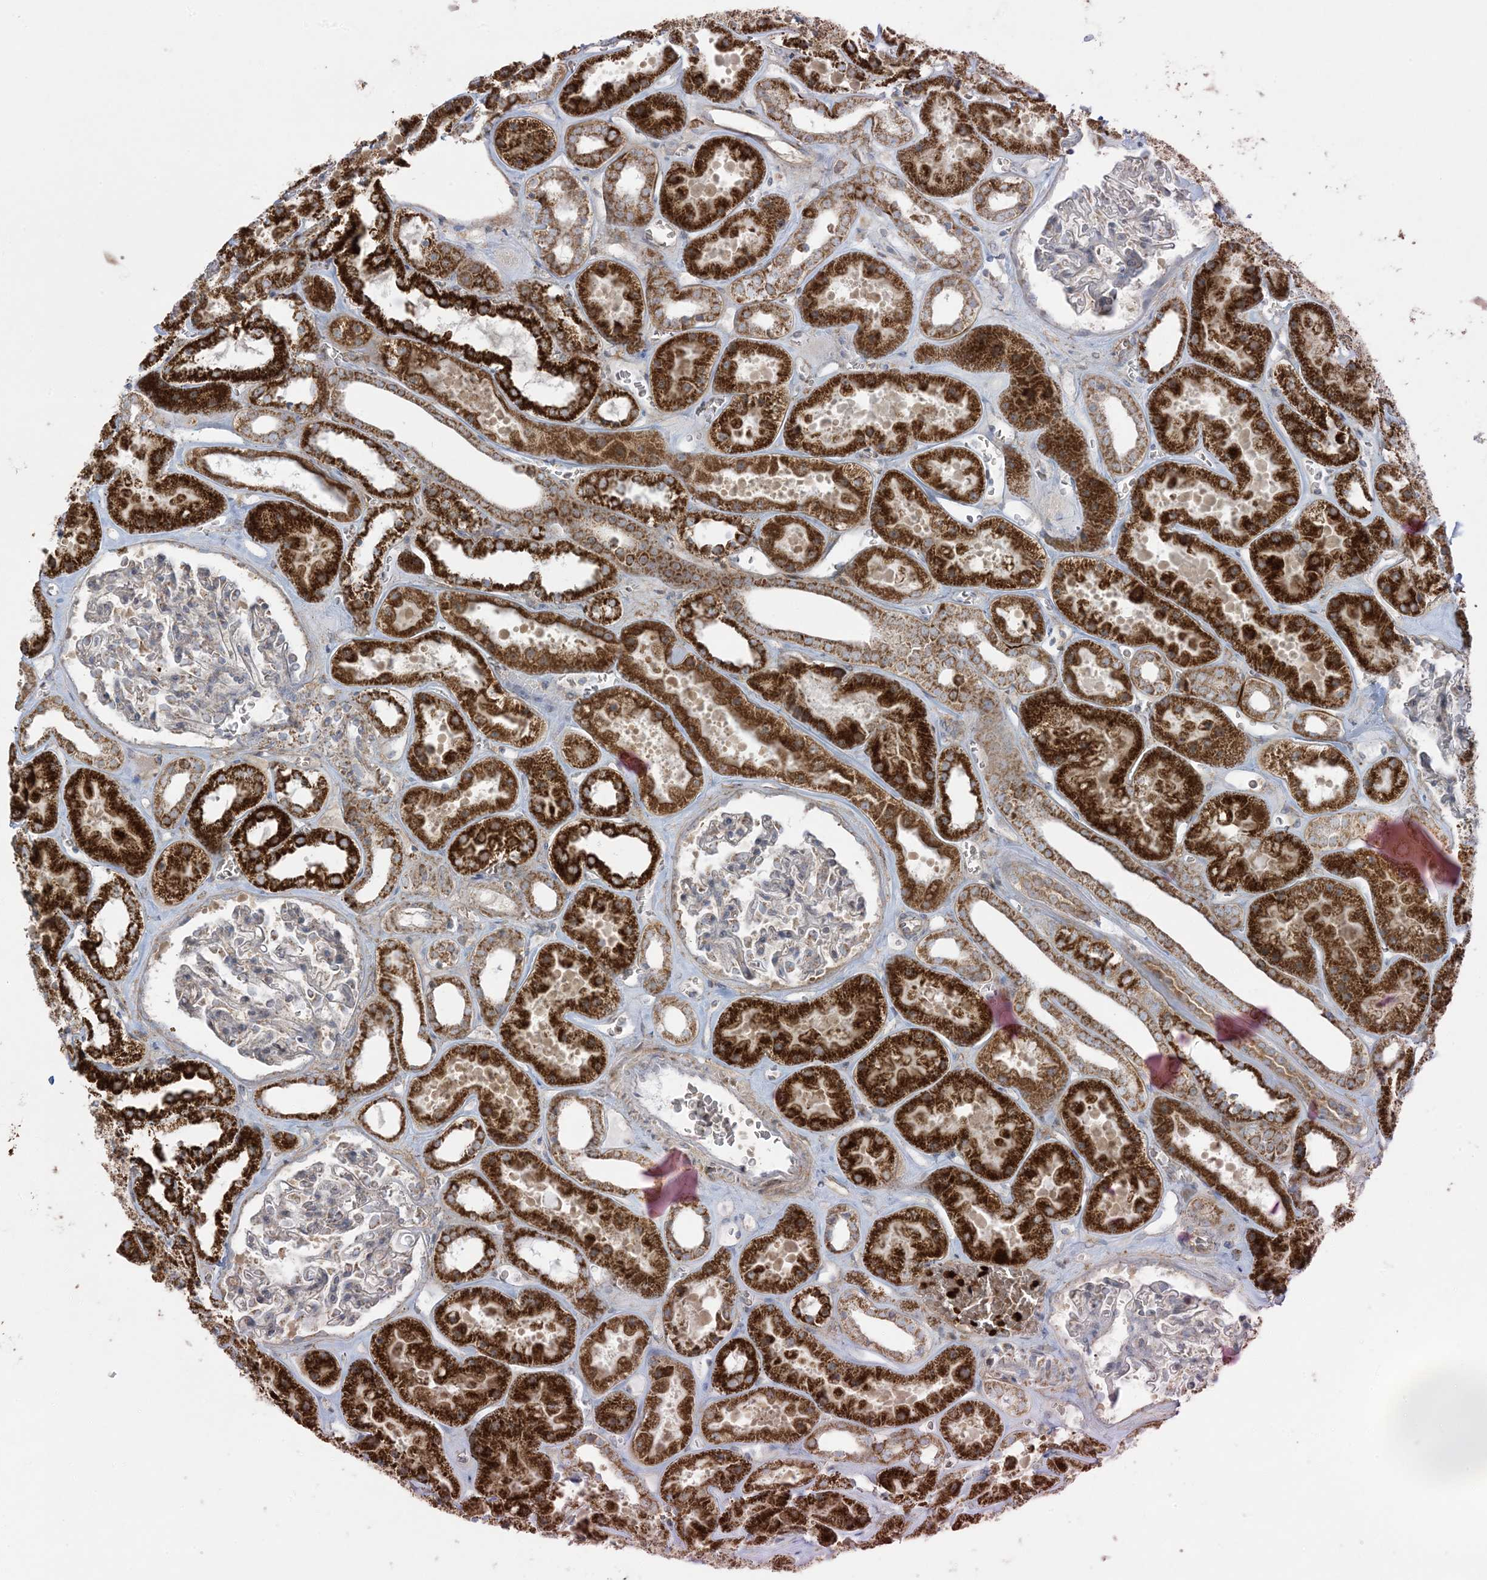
{"staining": {"intensity": "negative", "quantity": "none", "location": "none"}, "tissue": "kidney", "cell_type": "Cells in glomeruli", "image_type": "normal", "snomed": [{"axis": "morphology", "description": "Normal tissue, NOS"}, {"axis": "topography", "description": "Kidney"}], "caption": "This is an immunohistochemistry (IHC) micrograph of unremarkable human kidney. There is no expression in cells in glomeruli.", "gene": "PIK3R4", "patient": {"sex": "female", "age": 41}}